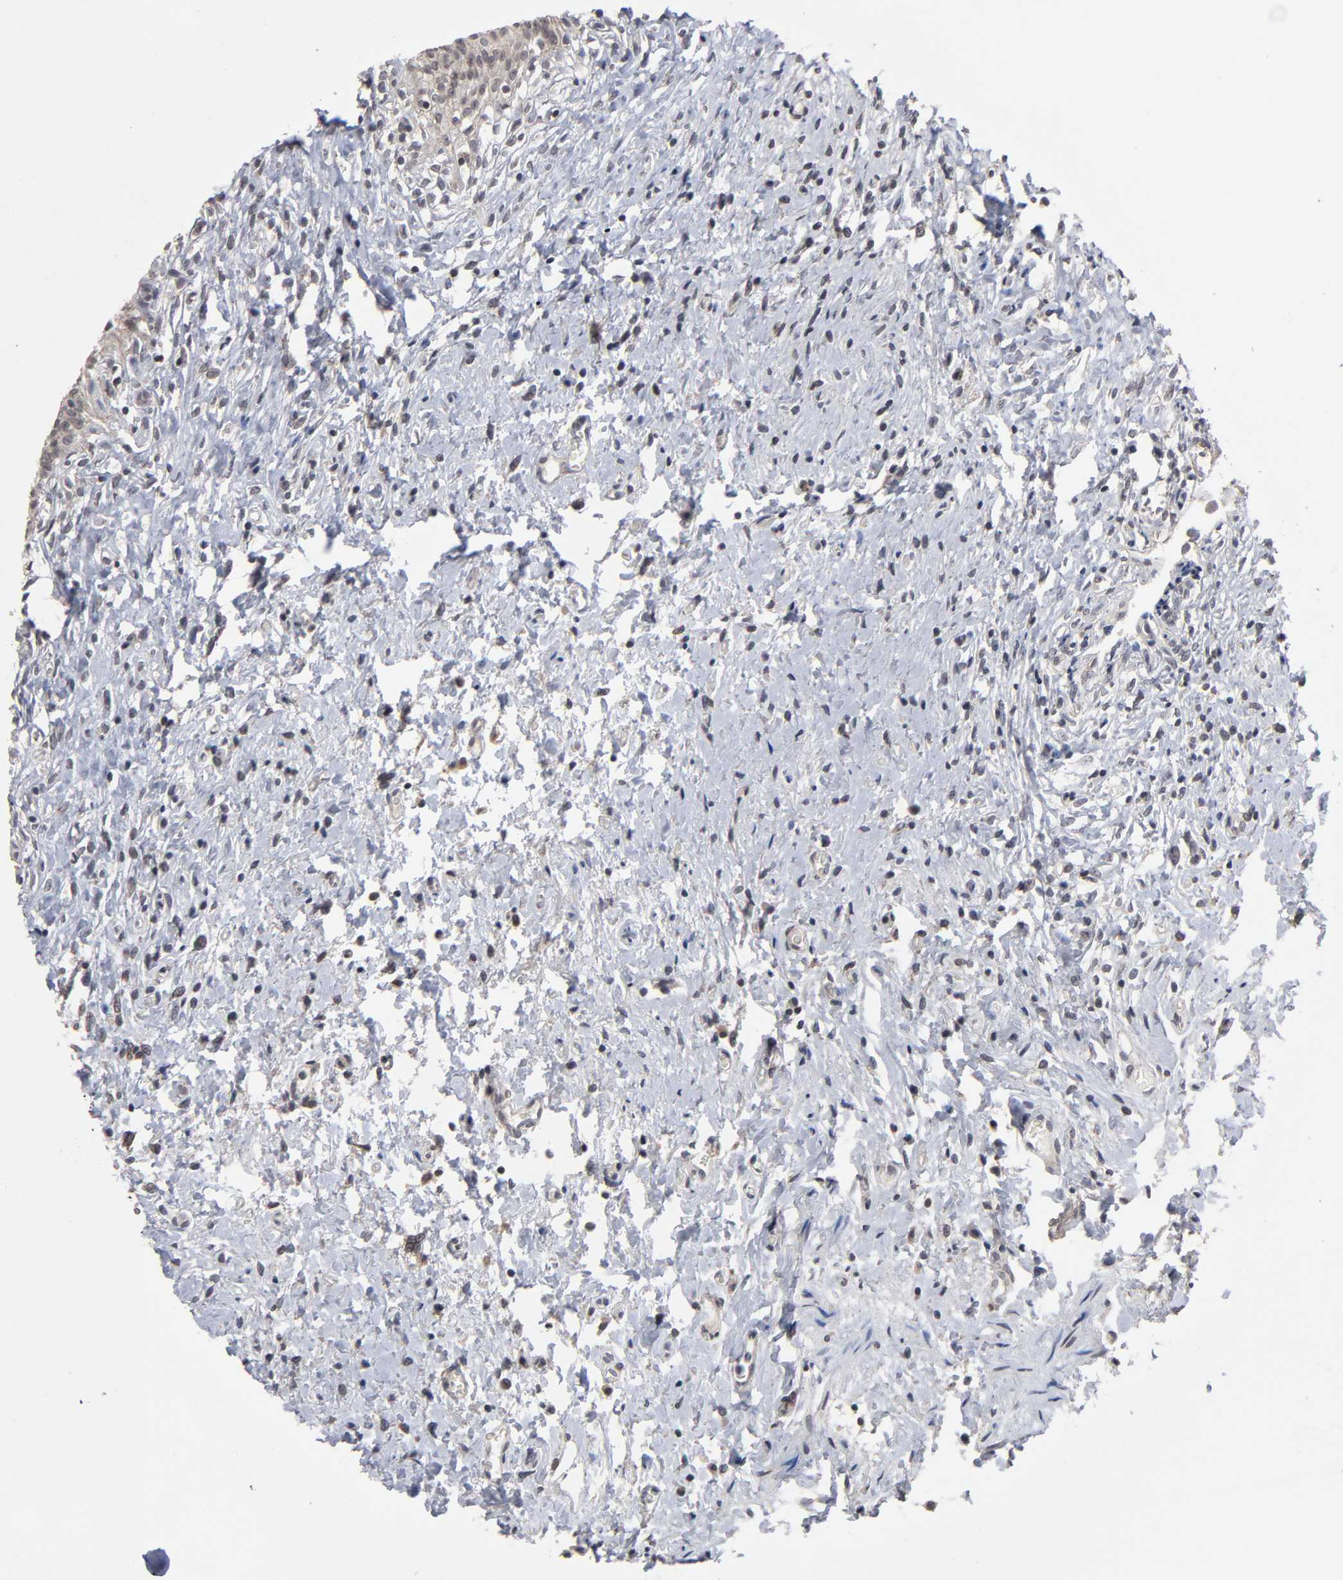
{"staining": {"intensity": "moderate", "quantity": ">75%", "location": "cytoplasmic/membranous"}, "tissue": "urinary bladder", "cell_type": "Urothelial cells", "image_type": "normal", "snomed": [{"axis": "morphology", "description": "Normal tissue, NOS"}, {"axis": "topography", "description": "Urinary bladder"}], "caption": "High-power microscopy captured an immunohistochemistry micrograph of benign urinary bladder, revealing moderate cytoplasmic/membranous positivity in approximately >75% of urothelial cells. The staining was performed using DAB (3,3'-diaminobenzidine) to visualize the protein expression in brown, while the nuclei were stained in blue with hematoxylin (Magnification: 20x).", "gene": "AUH", "patient": {"sex": "female", "age": 80}}